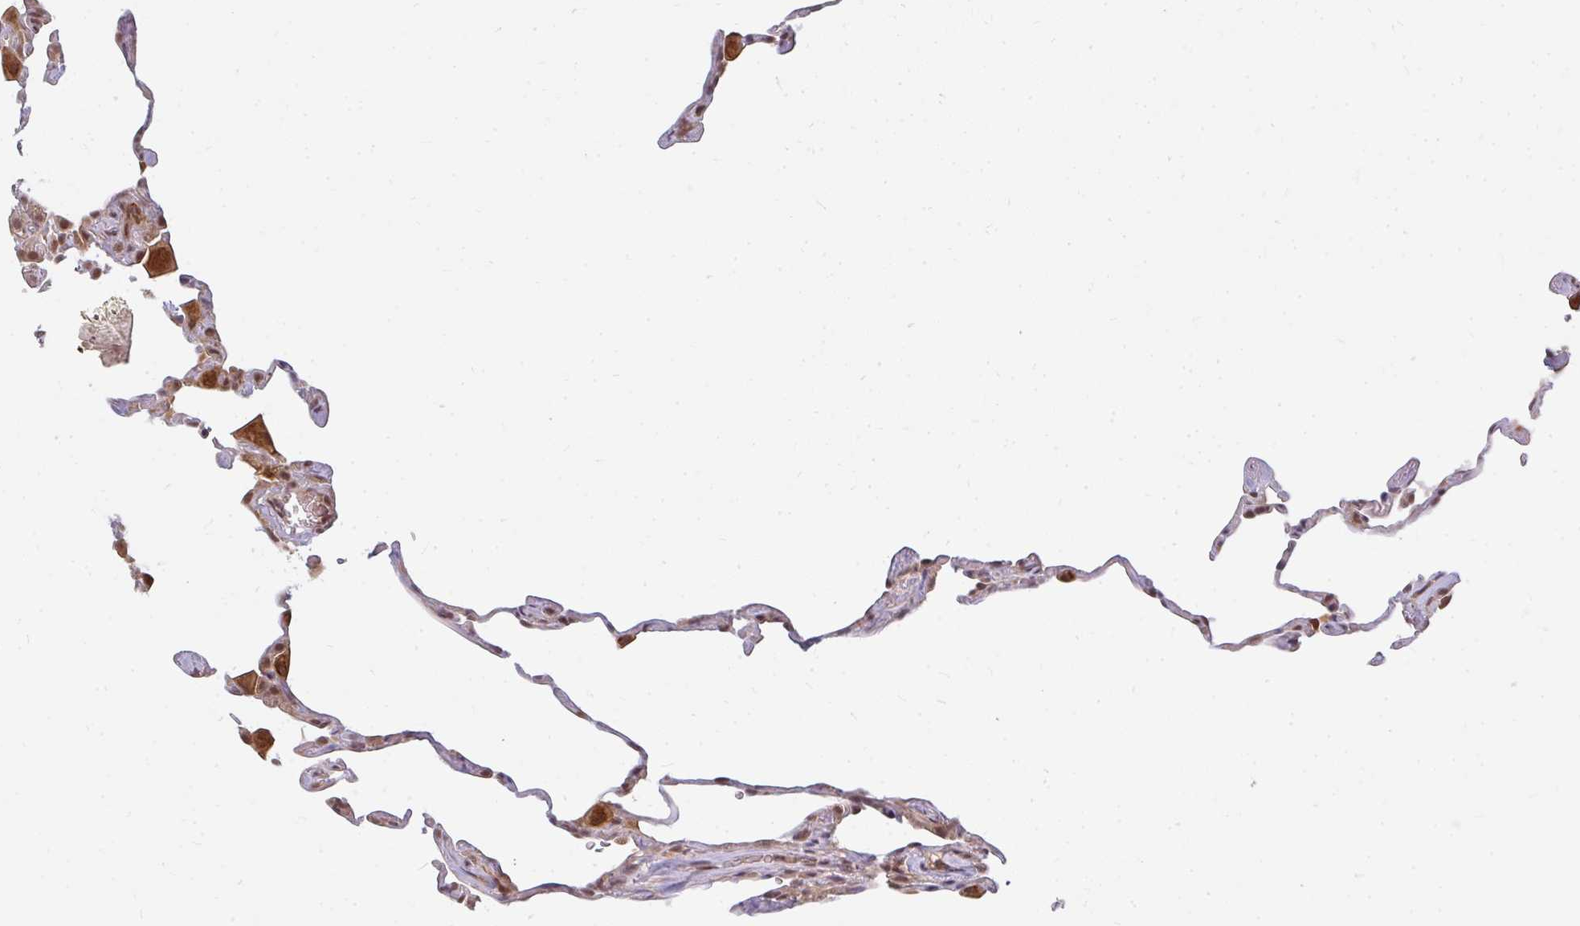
{"staining": {"intensity": "moderate", "quantity": "25%-75%", "location": "cytoplasmic/membranous,nuclear"}, "tissue": "lung", "cell_type": "Alveolar cells", "image_type": "normal", "snomed": [{"axis": "morphology", "description": "Normal tissue, NOS"}, {"axis": "topography", "description": "Lung"}], "caption": "Immunohistochemistry photomicrograph of unremarkable lung: lung stained using immunohistochemistry (IHC) reveals medium levels of moderate protein expression localized specifically in the cytoplasmic/membranous,nuclear of alveolar cells, appearing as a cytoplasmic/membranous,nuclear brown color.", "gene": "GTF3C6", "patient": {"sex": "female", "age": 57}}